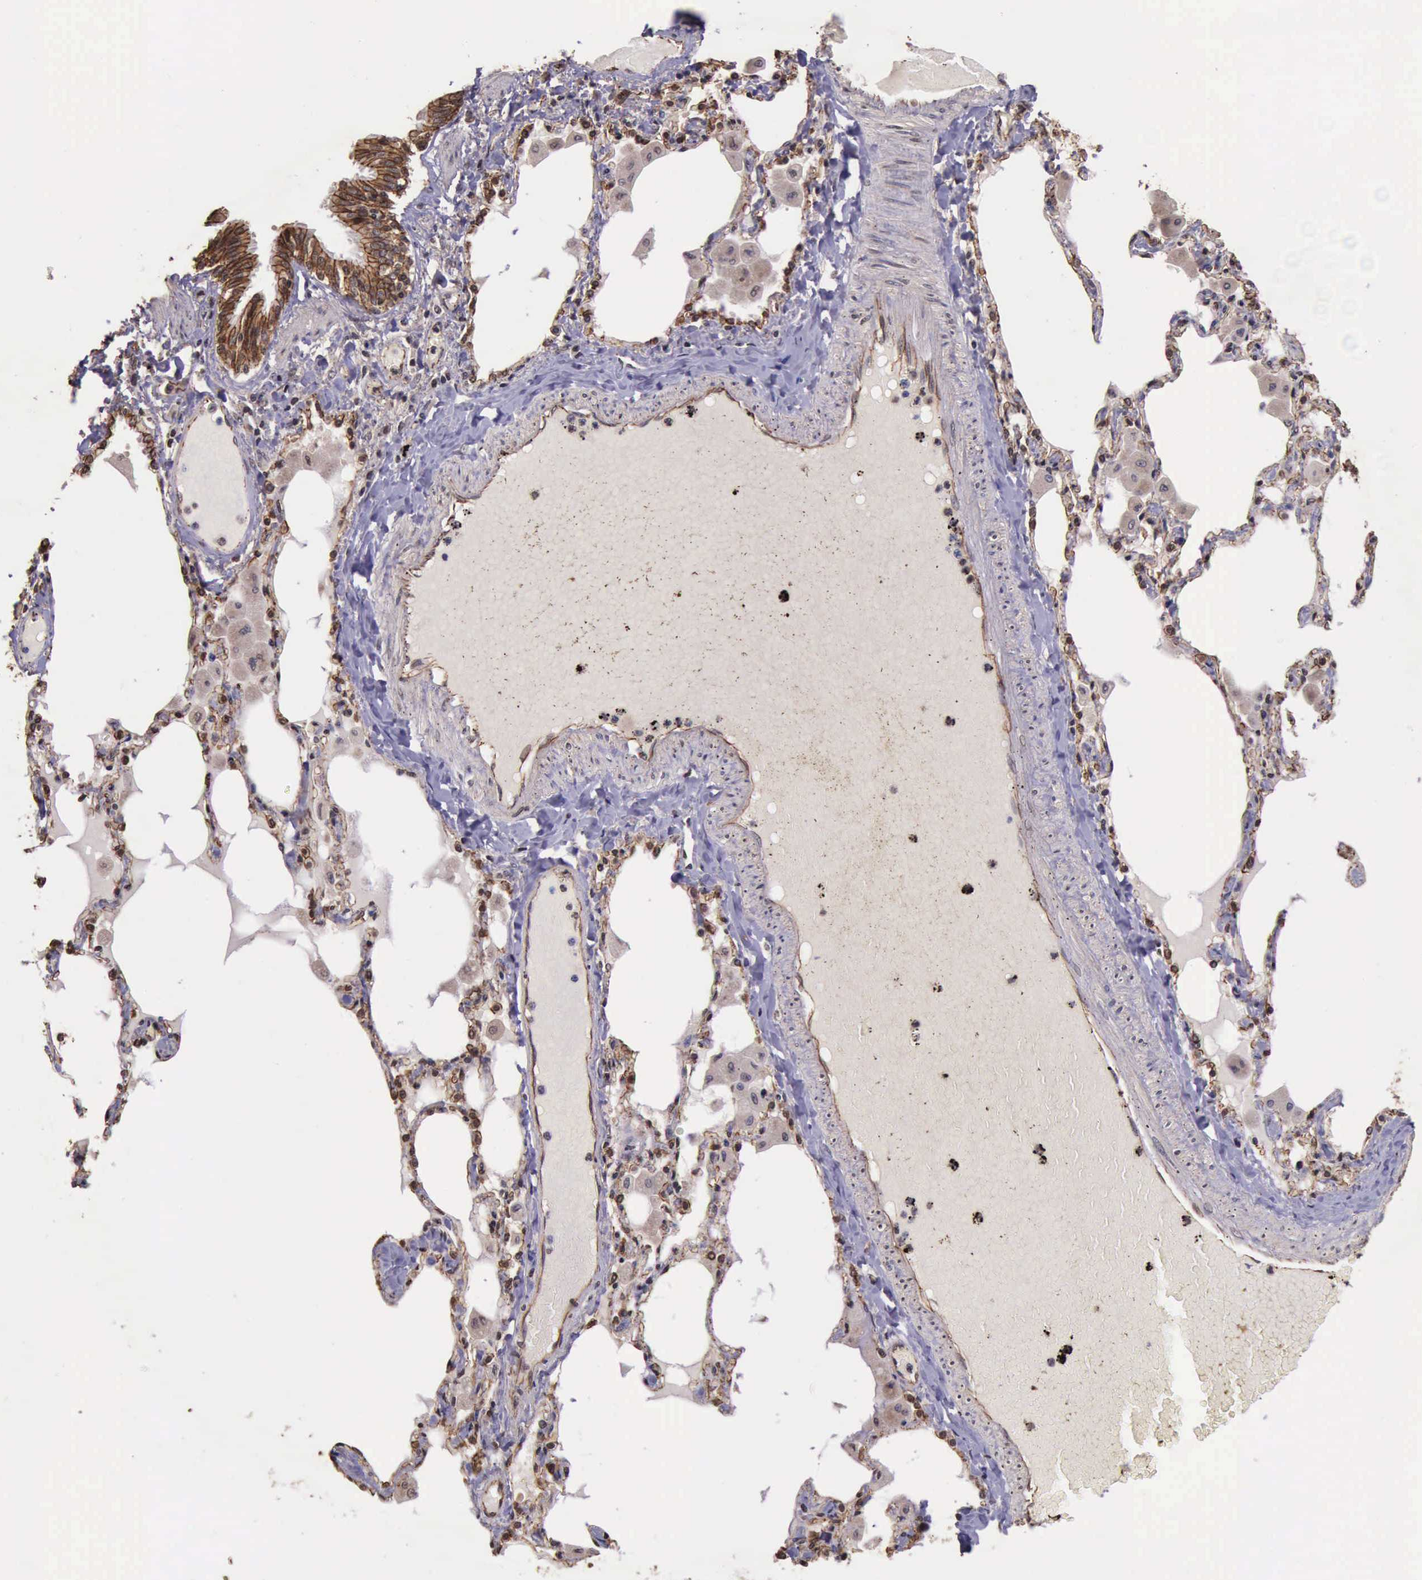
{"staining": {"intensity": "strong", "quantity": ">75%", "location": "cytoplasmic/membranous"}, "tissue": "bronchus", "cell_type": "Respiratory epithelial cells", "image_type": "normal", "snomed": [{"axis": "morphology", "description": "Normal tissue, NOS"}, {"axis": "morphology", "description": "Squamous cell carcinoma, NOS"}, {"axis": "topography", "description": "Bronchus"}, {"axis": "topography", "description": "Lung"}], "caption": "The photomicrograph displays staining of benign bronchus, revealing strong cytoplasmic/membranous protein expression (brown color) within respiratory epithelial cells.", "gene": "CTNNB1", "patient": {"sex": "female", "age": 47}}